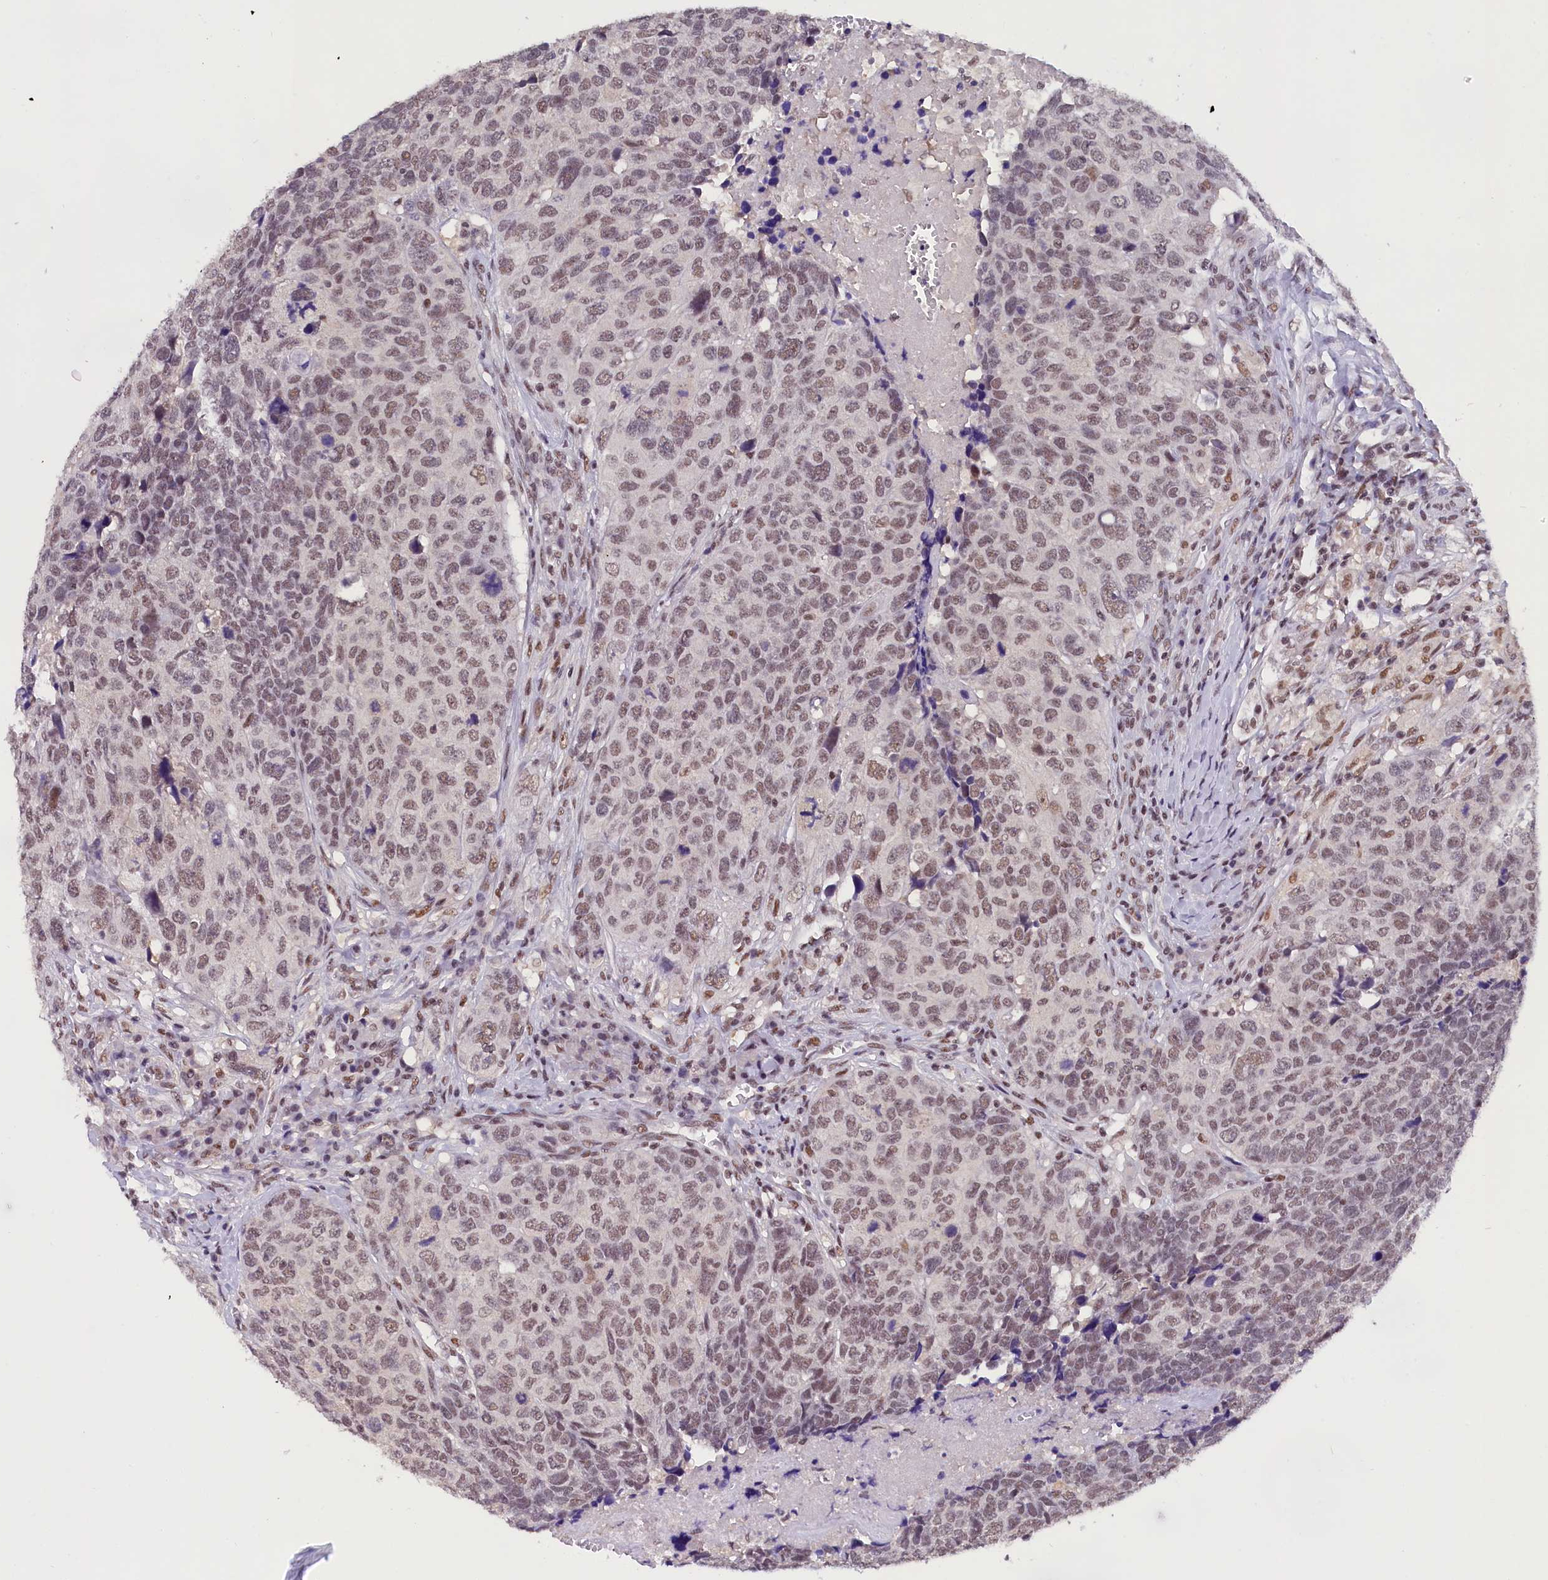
{"staining": {"intensity": "weak", "quantity": ">75%", "location": "nuclear"}, "tissue": "head and neck cancer", "cell_type": "Tumor cells", "image_type": "cancer", "snomed": [{"axis": "morphology", "description": "Squamous cell carcinoma, NOS"}, {"axis": "topography", "description": "Head-Neck"}], "caption": "DAB immunohistochemical staining of head and neck squamous cell carcinoma demonstrates weak nuclear protein expression in approximately >75% of tumor cells.", "gene": "ZC3H4", "patient": {"sex": "male", "age": 66}}